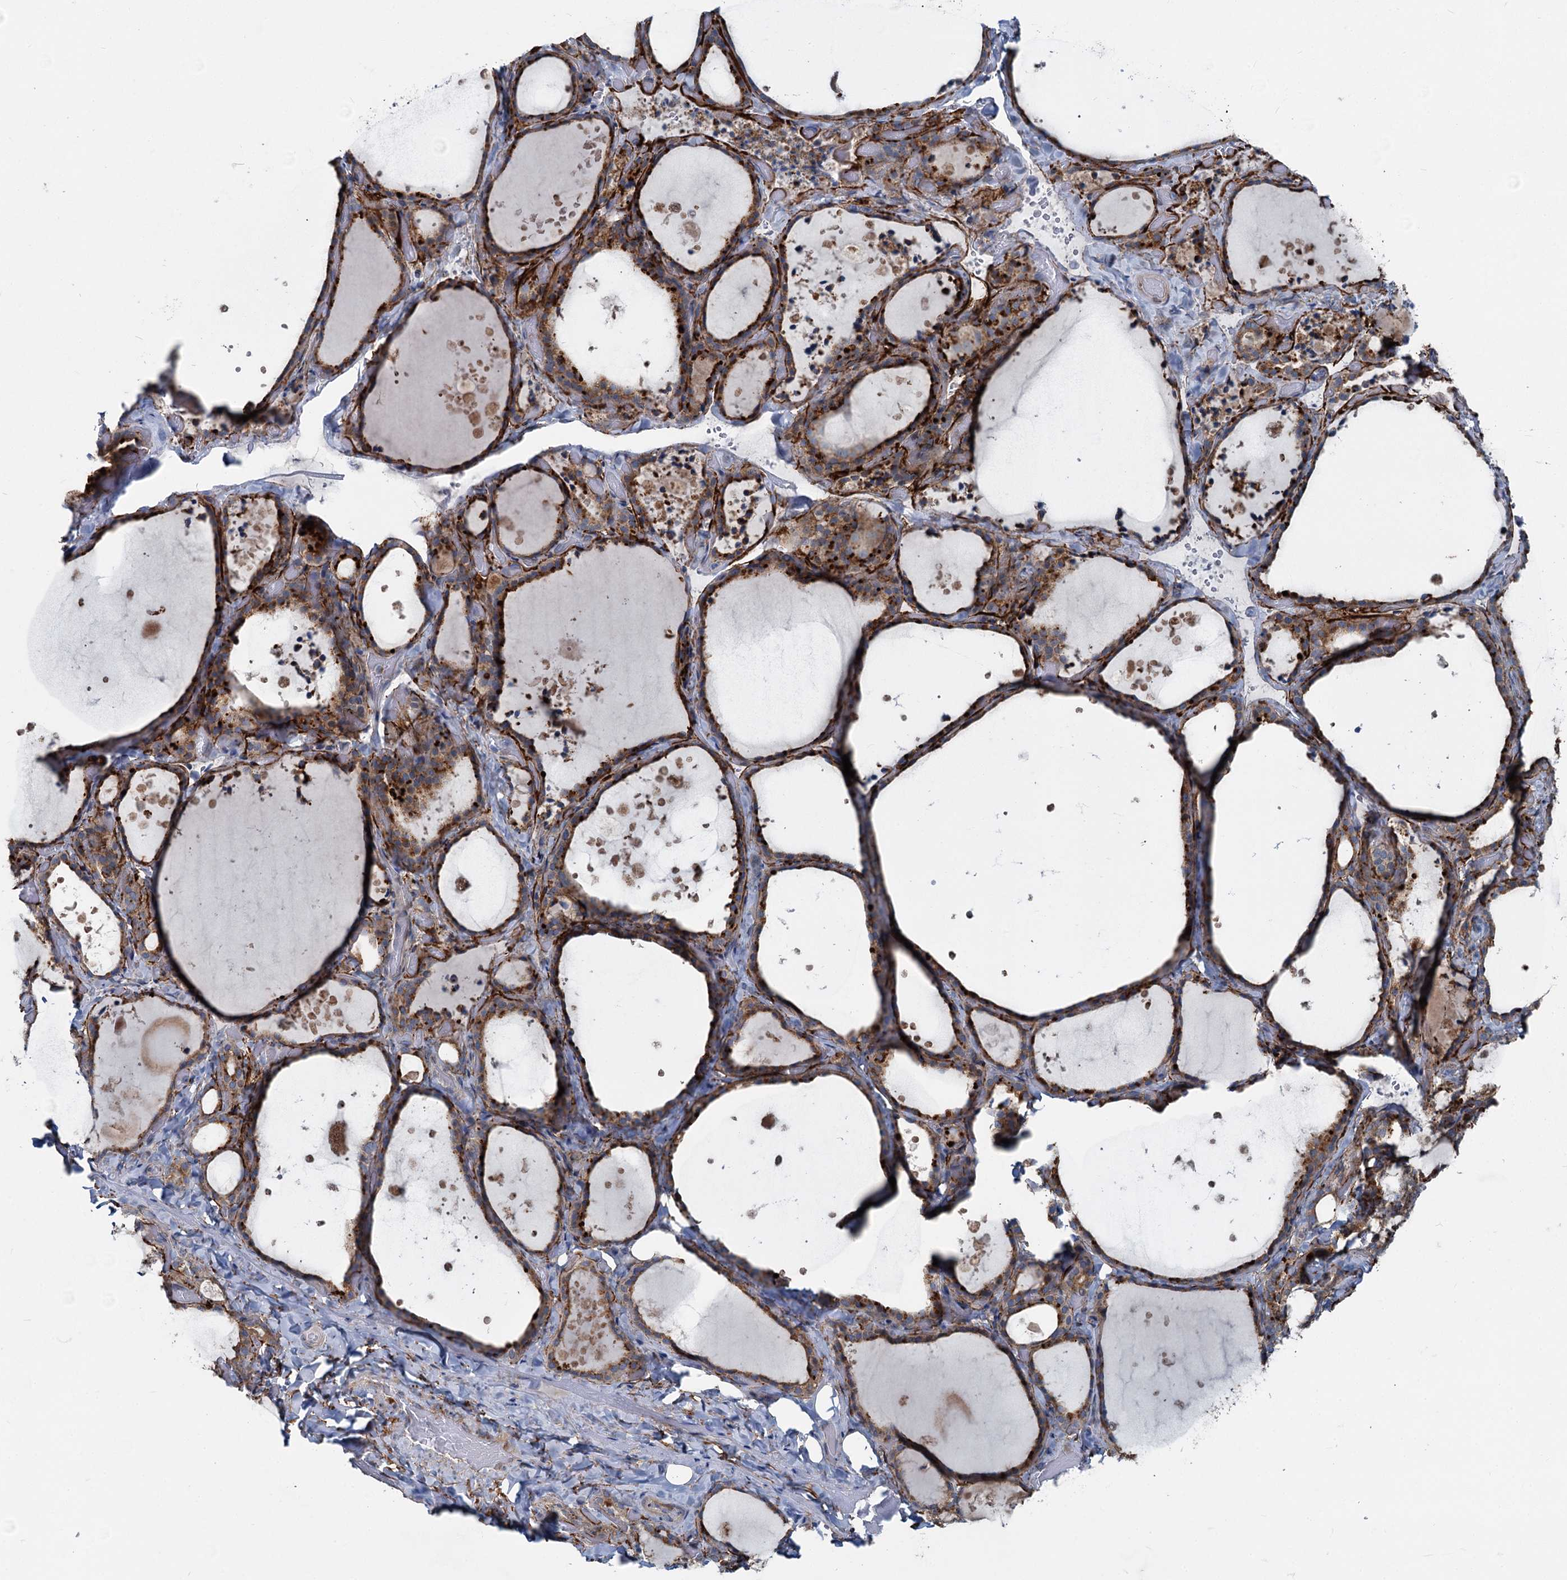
{"staining": {"intensity": "strong", "quantity": ">75%", "location": "cytoplasmic/membranous"}, "tissue": "thyroid gland", "cell_type": "Glandular cells", "image_type": "normal", "snomed": [{"axis": "morphology", "description": "Normal tissue, NOS"}, {"axis": "topography", "description": "Thyroid gland"}], "caption": "Strong cytoplasmic/membranous protein expression is appreciated in about >75% of glandular cells in thyroid gland. Nuclei are stained in blue.", "gene": "ADCY2", "patient": {"sex": "female", "age": 44}}